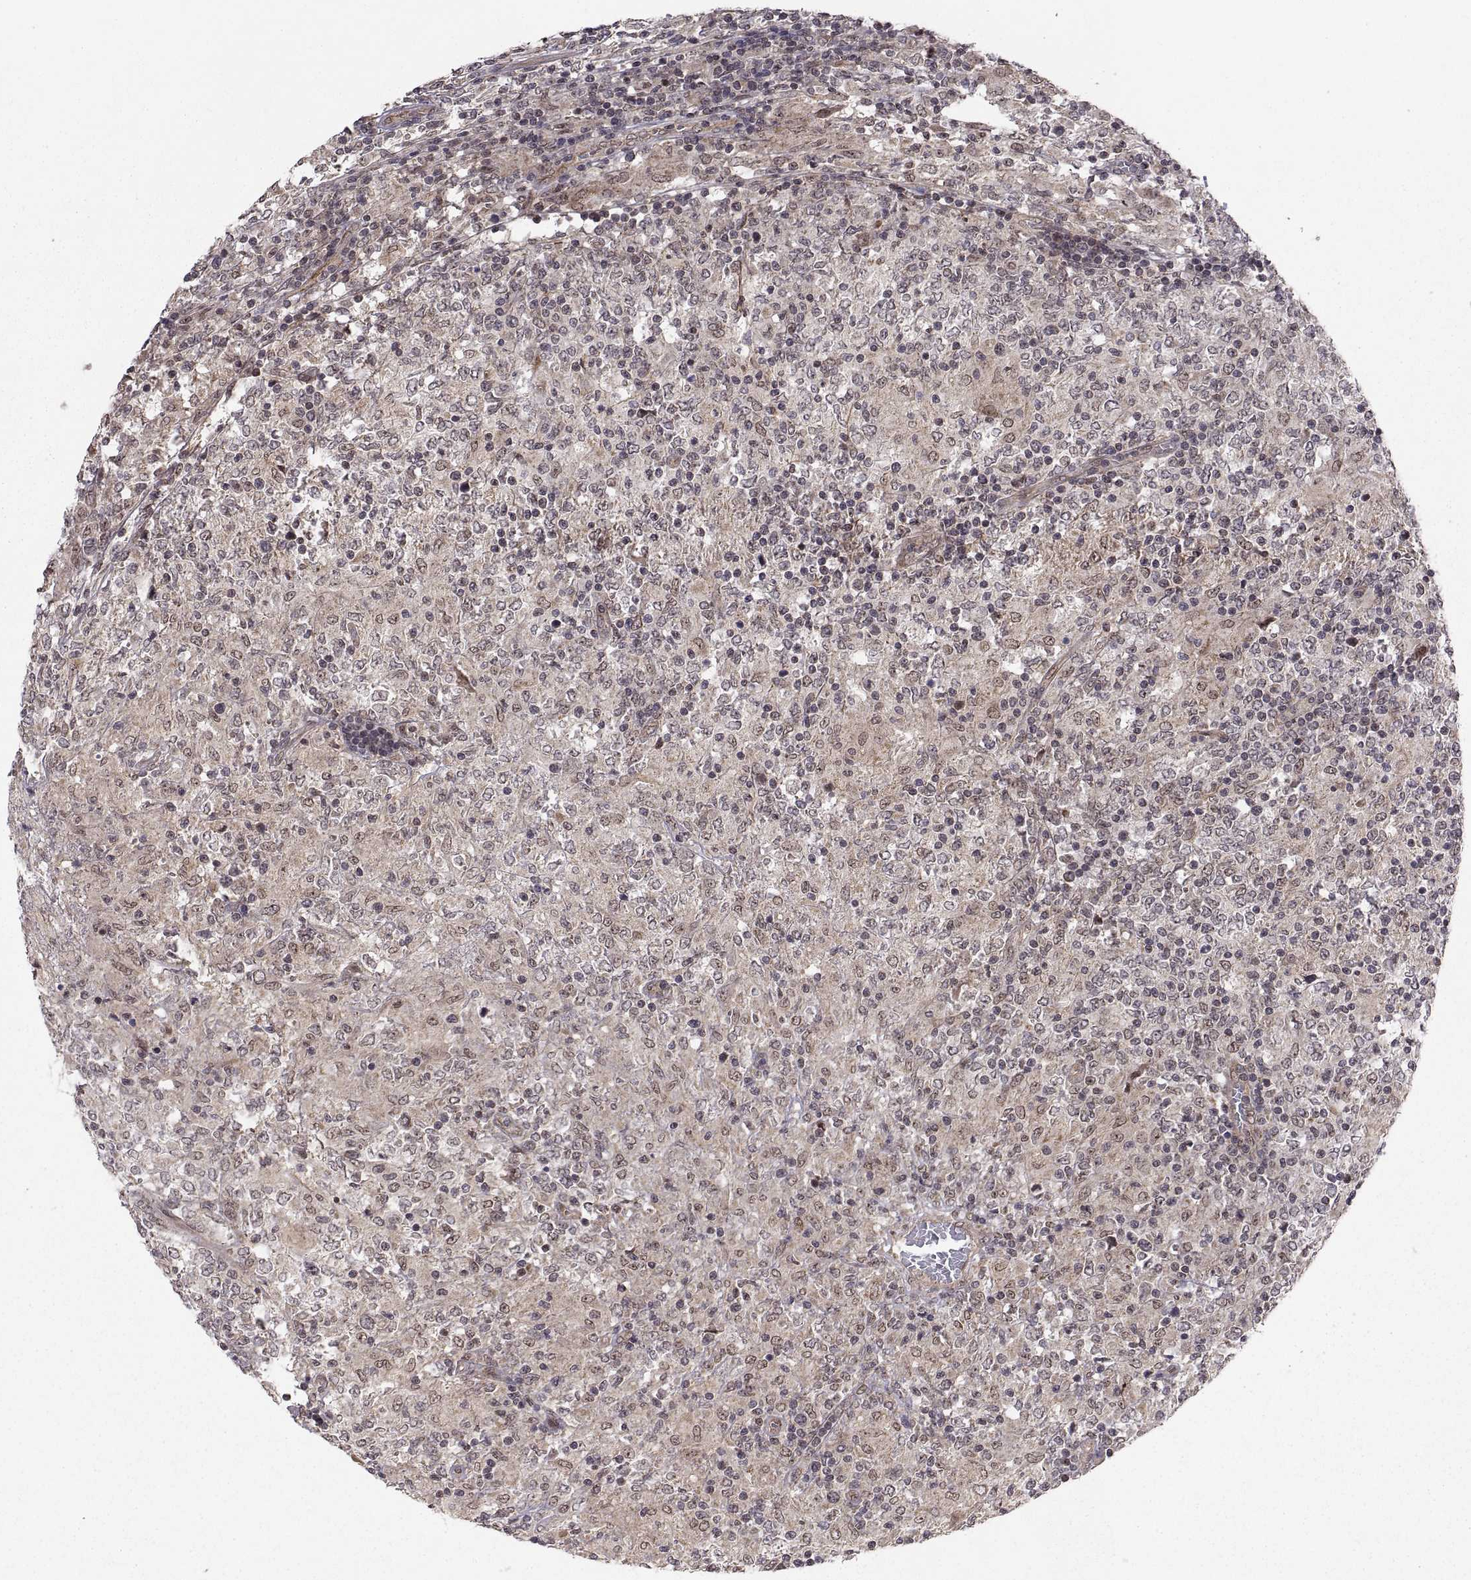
{"staining": {"intensity": "weak", "quantity": ">75%", "location": "cytoplasmic/membranous"}, "tissue": "lymphoma", "cell_type": "Tumor cells", "image_type": "cancer", "snomed": [{"axis": "morphology", "description": "Malignant lymphoma, non-Hodgkin's type, High grade"}, {"axis": "topography", "description": "Lymph node"}], "caption": "A micrograph of human high-grade malignant lymphoma, non-Hodgkin's type stained for a protein displays weak cytoplasmic/membranous brown staining in tumor cells. The protein of interest is stained brown, and the nuclei are stained in blue (DAB IHC with brightfield microscopy, high magnification).", "gene": "ABL2", "patient": {"sex": "female", "age": 84}}